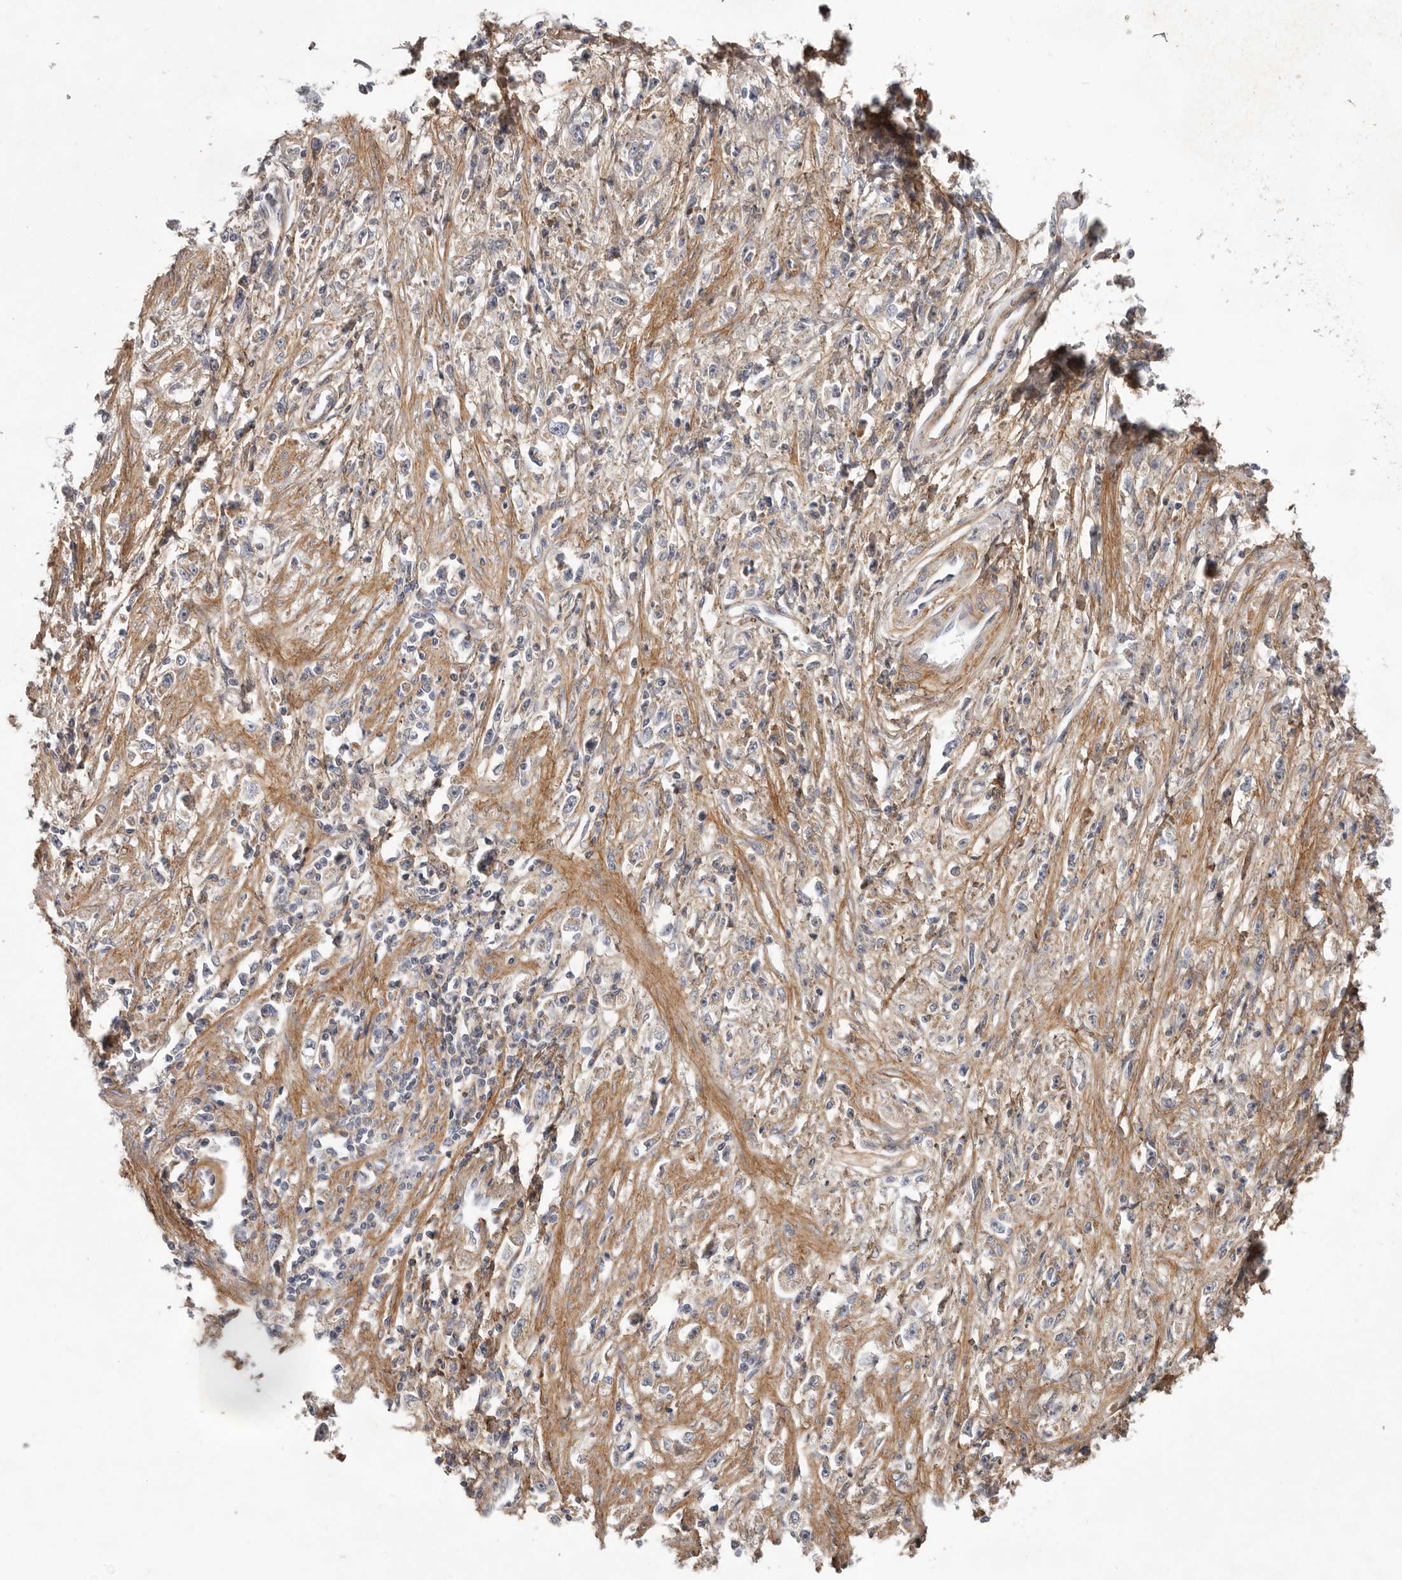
{"staining": {"intensity": "negative", "quantity": "none", "location": "none"}, "tissue": "stomach cancer", "cell_type": "Tumor cells", "image_type": "cancer", "snomed": [{"axis": "morphology", "description": "Adenocarcinoma, NOS"}, {"axis": "topography", "description": "Stomach"}], "caption": "A photomicrograph of stomach cancer stained for a protein shows no brown staining in tumor cells.", "gene": "MRPS10", "patient": {"sex": "female", "age": 59}}